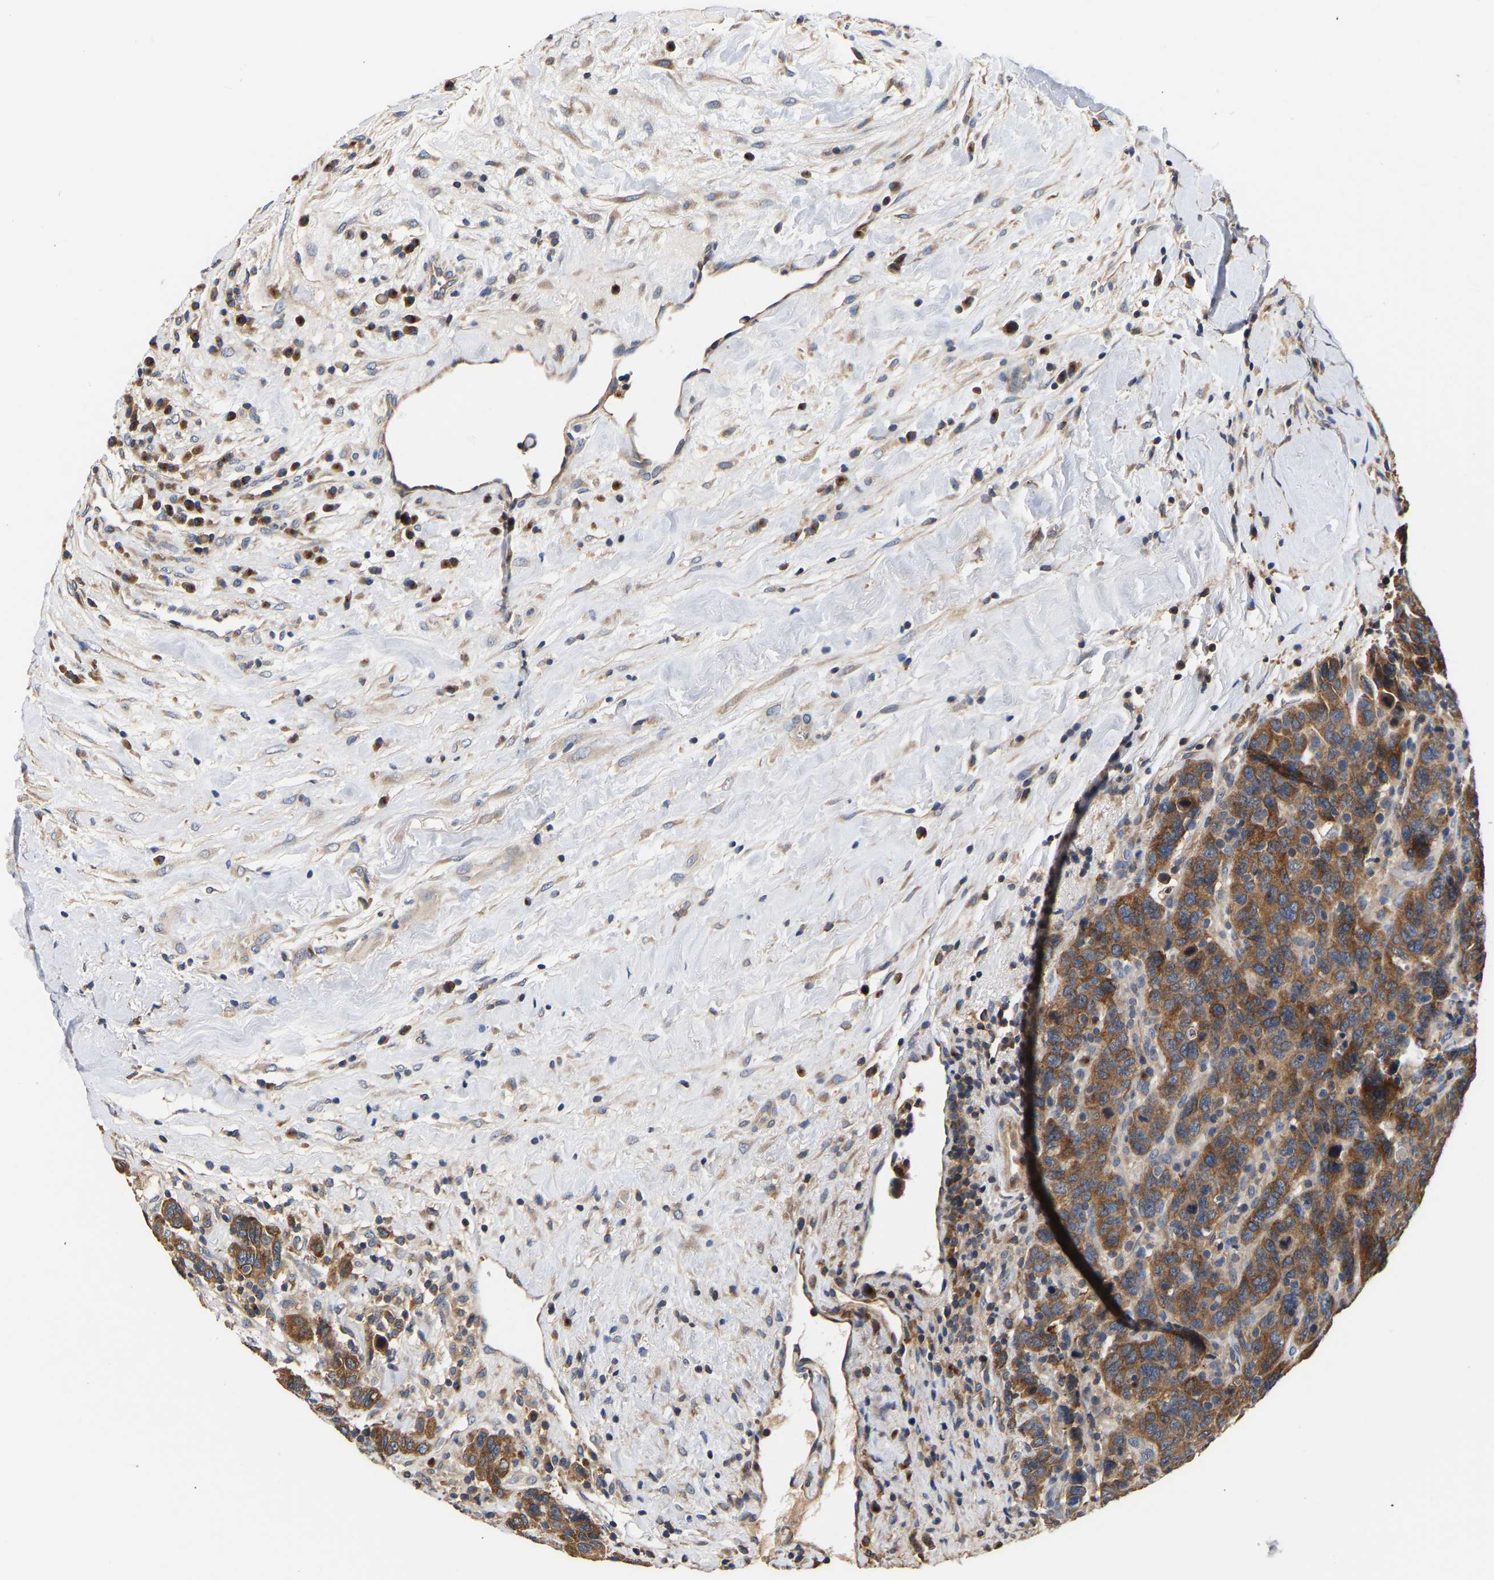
{"staining": {"intensity": "strong", "quantity": ">75%", "location": "cytoplasmic/membranous"}, "tissue": "breast cancer", "cell_type": "Tumor cells", "image_type": "cancer", "snomed": [{"axis": "morphology", "description": "Duct carcinoma"}, {"axis": "topography", "description": "Breast"}], "caption": "Breast infiltrating ductal carcinoma stained with immunohistochemistry reveals strong cytoplasmic/membranous staining in approximately >75% of tumor cells.", "gene": "LRBA", "patient": {"sex": "female", "age": 37}}